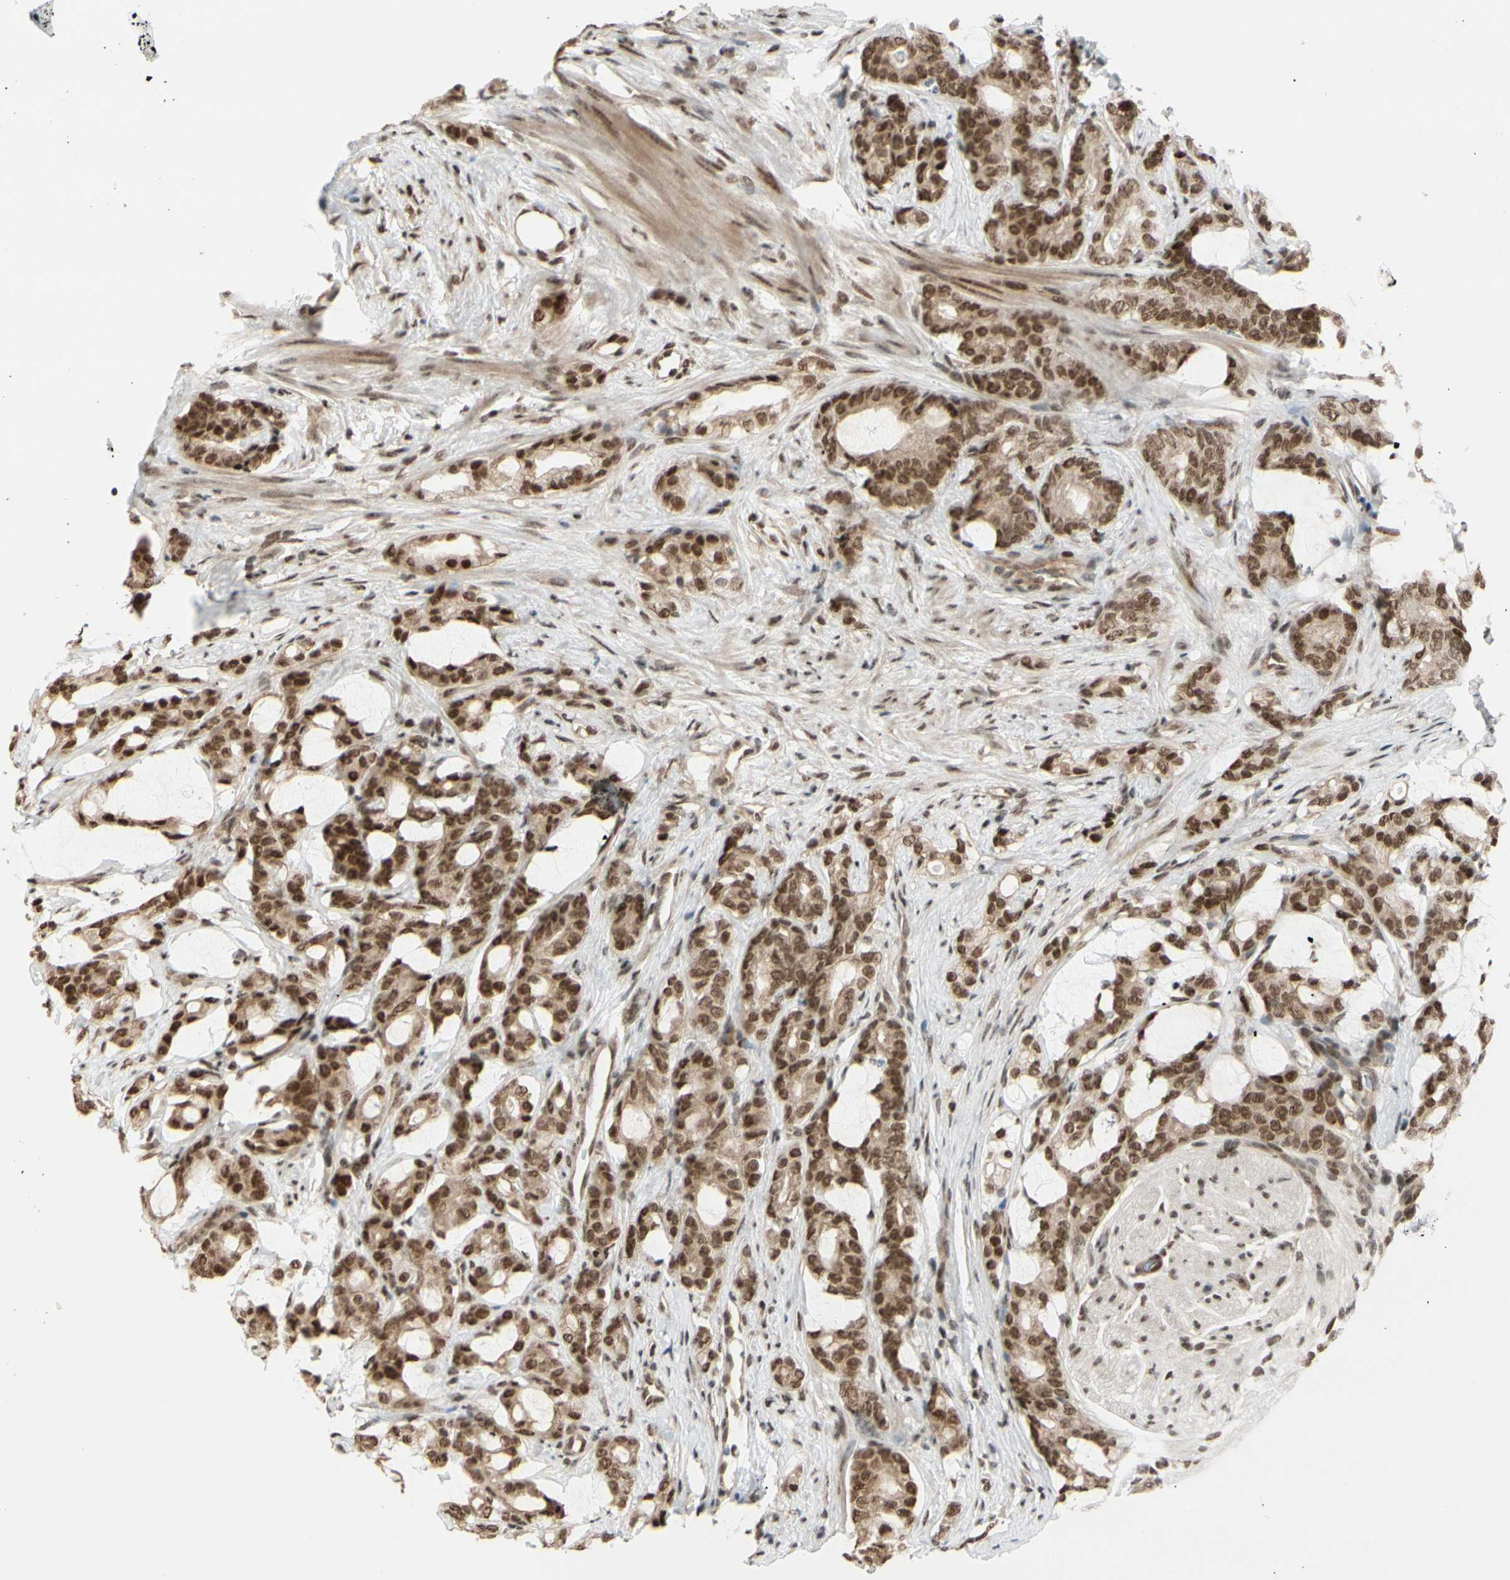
{"staining": {"intensity": "strong", "quantity": ">75%", "location": "cytoplasmic/membranous,nuclear"}, "tissue": "prostate cancer", "cell_type": "Tumor cells", "image_type": "cancer", "snomed": [{"axis": "morphology", "description": "Adenocarcinoma, Low grade"}, {"axis": "topography", "description": "Prostate"}], "caption": "Prostate cancer (low-grade adenocarcinoma) was stained to show a protein in brown. There is high levels of strong cytoplasmic/membranous and nuclear expression in about >75% of tumor cells.", "gene": "SUFU", "patient": {"sex": "male", "age": 58}}